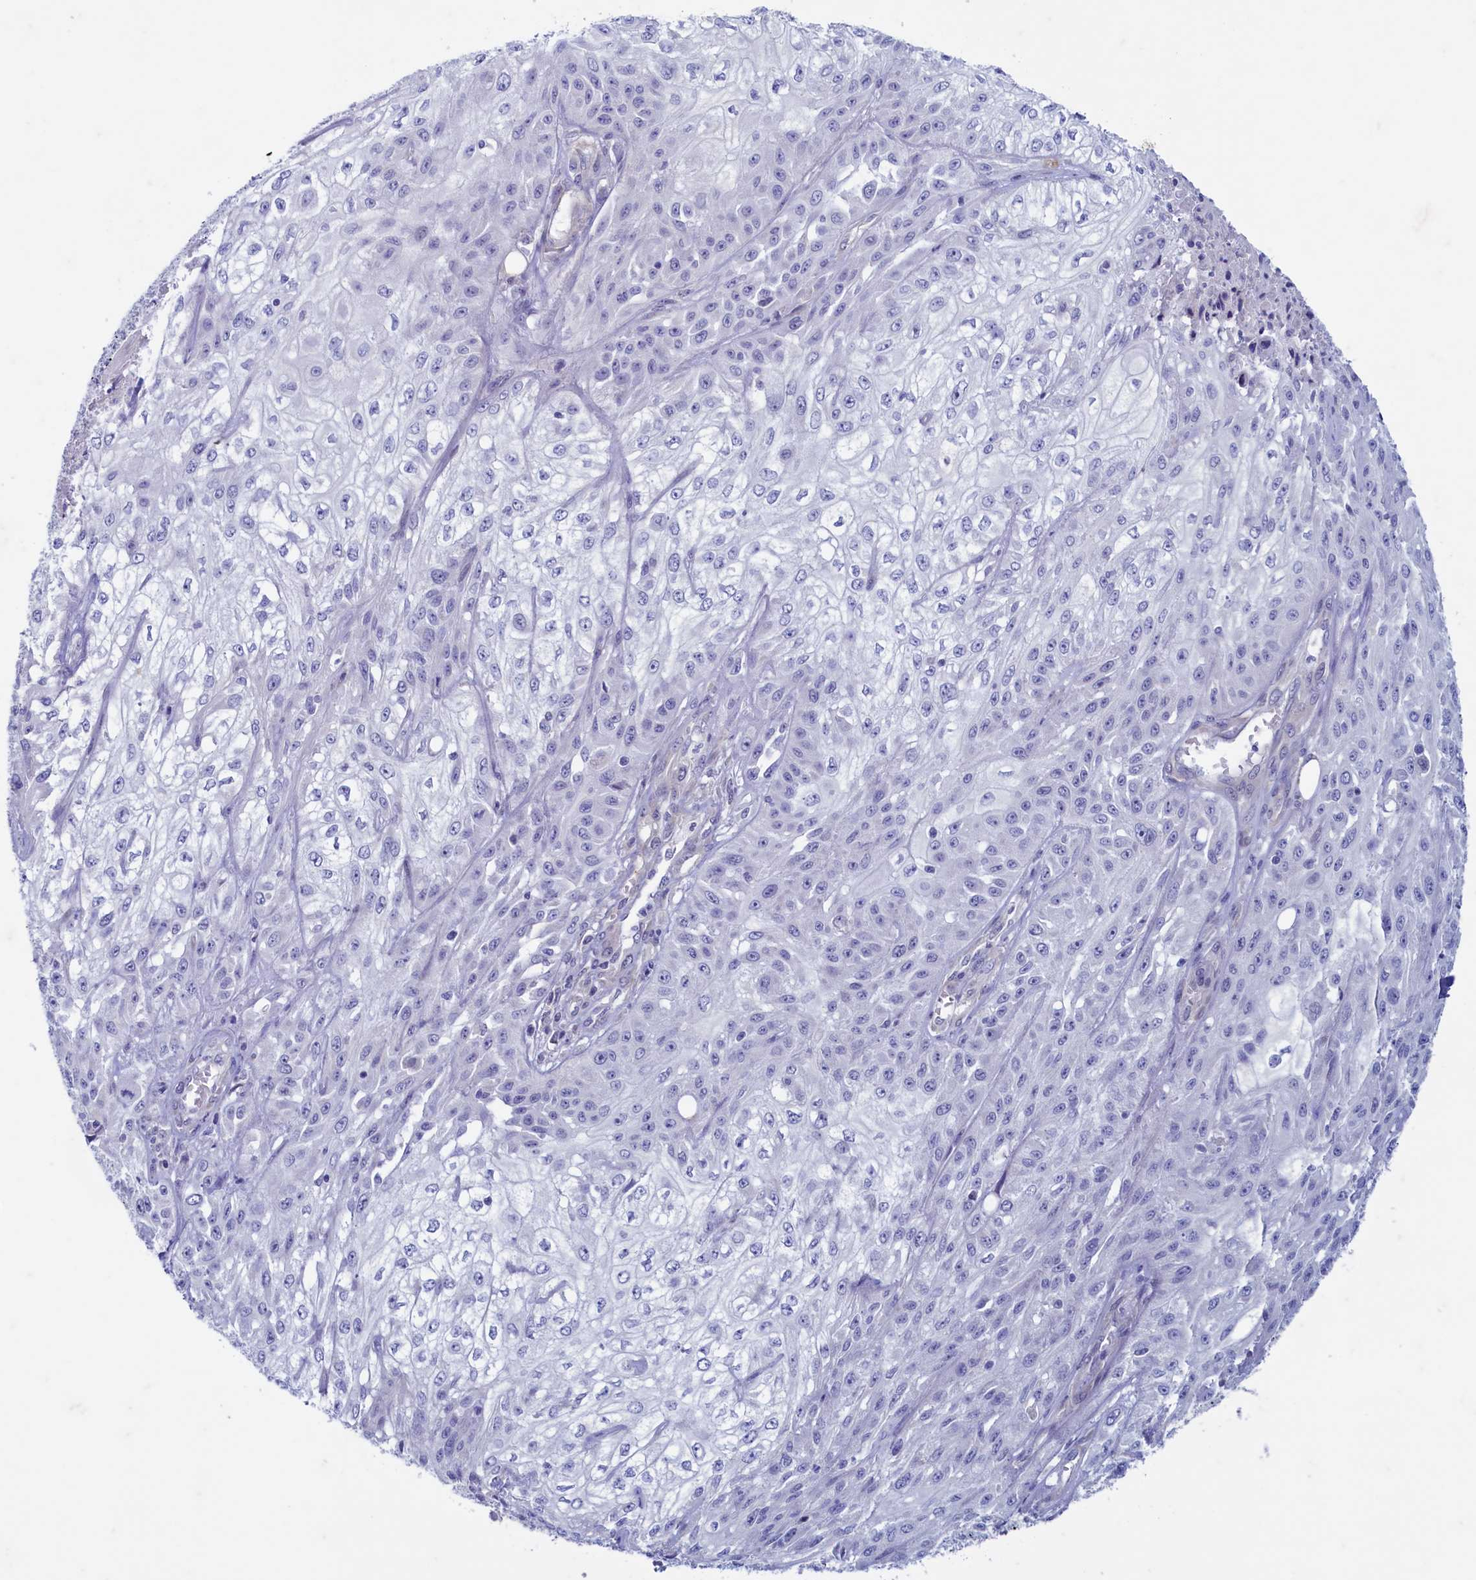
{"staining": {"intensity": "negative", "quantity": "none", "location": "none"}, "tissue": "skin cancer", "cell_type": "Tumor cells", "image_type": "cancer", "snomed": [{"axis": "morphology", "description": "Squamous cell carcinoma, NOS"}, {"axis": "morphology", "description": "Squamous cell carcinoma, metastatic, NOS"}, {"axis": "topography", "description": "Skin"}, {"axis": "topography", "description": "Lymph node"}], "caption": "This micrograph is of skin cancer stained with immunohistochemistry (IHC) to label a protein in brown with the nuclei are counter-stained blue. There is no staining in tumor cells.", "gene": "MAP1LC3A", "patient": {"sex": "male", "age": 75}}